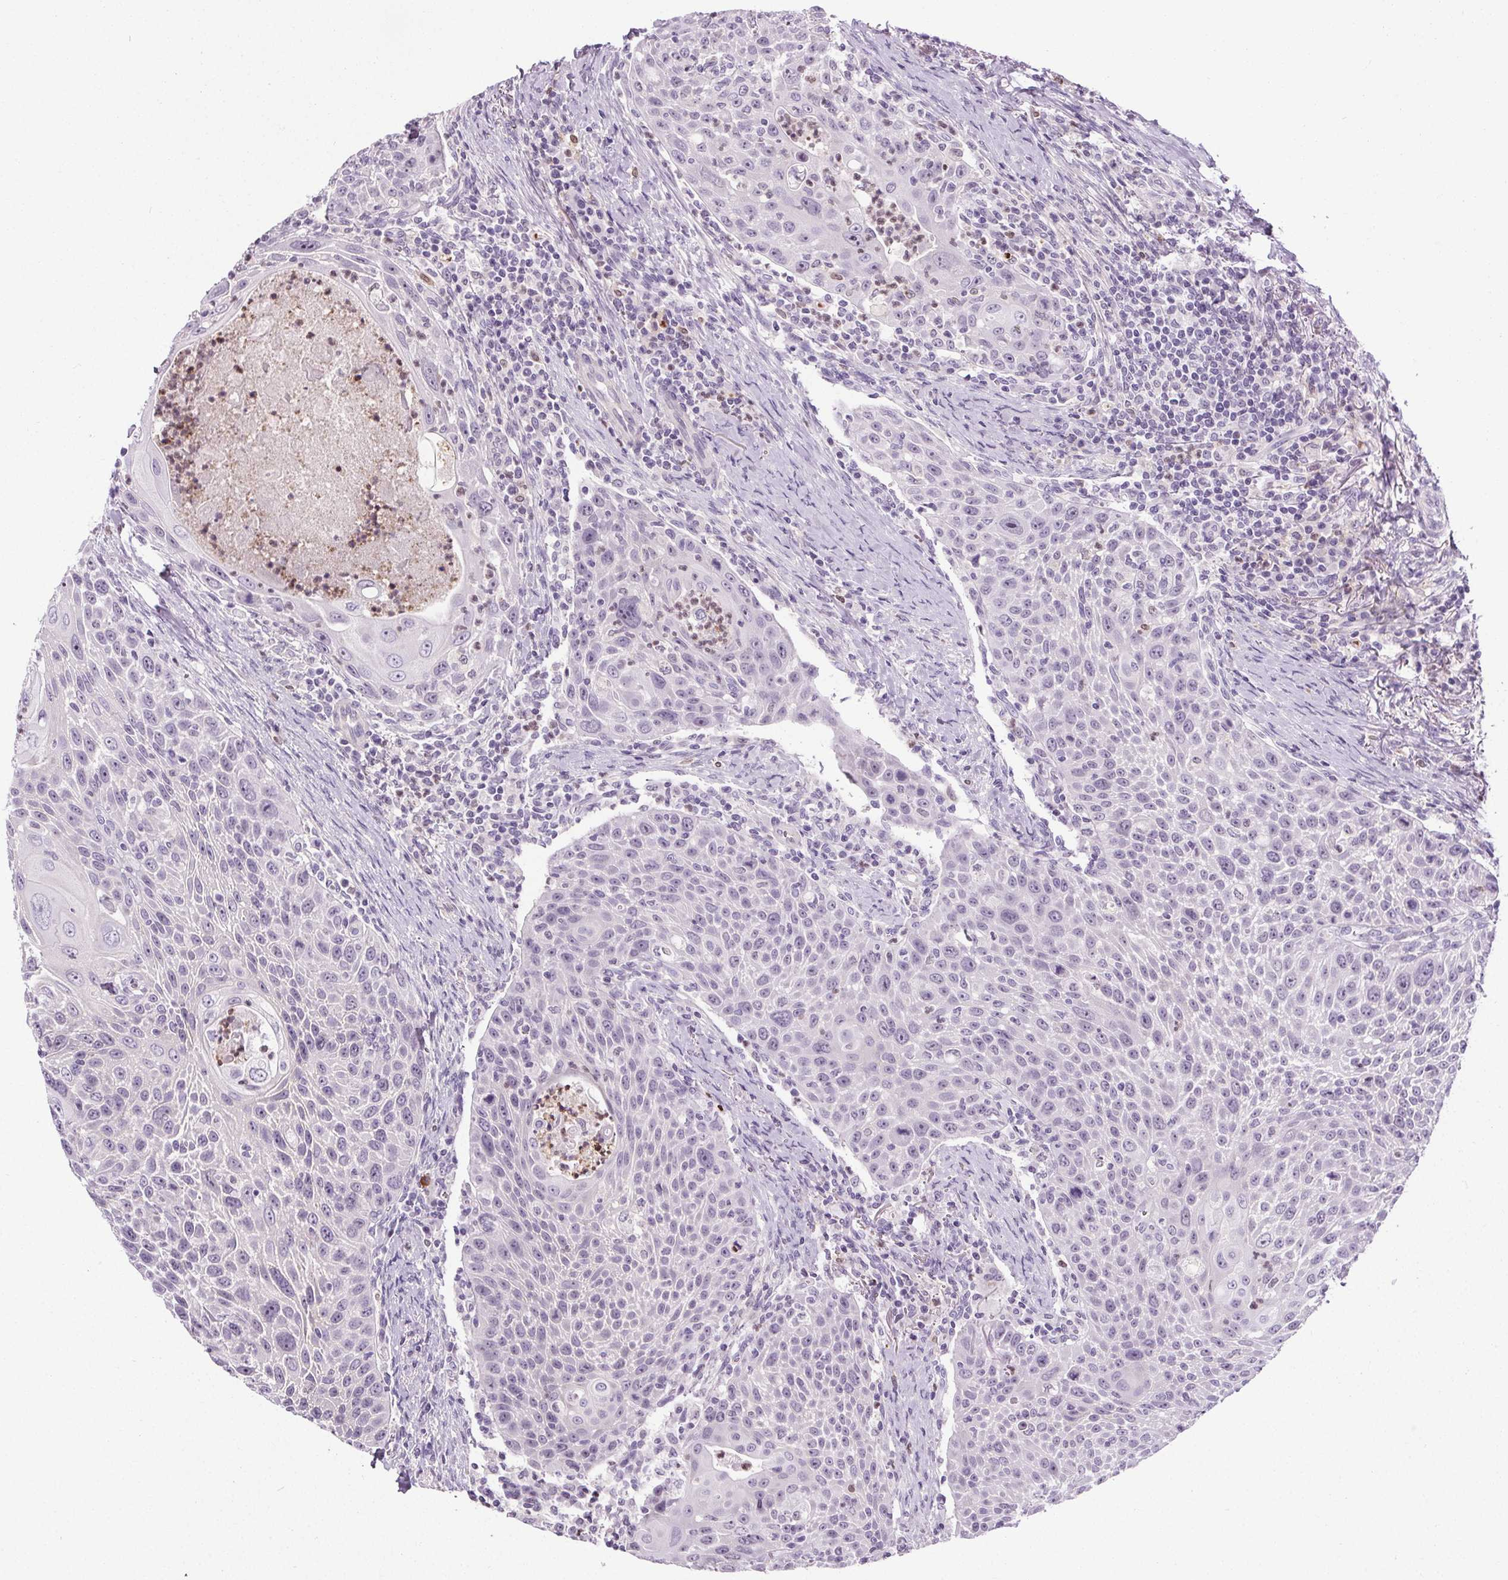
{"staining": {"intensity": "negative", "quantity": "none", "location": "none"}, "tissue": "head and neck cancer", "cell_type": "Tumor cells", "image_type": "cancer", "snomed": [{"axis": "morphology", "description": "Squamous cell carcinoma, NOS"}, {"axis": "topography", "description": "Head-Neck"}], "caption": "Human head and neck cancer (squamous cell carcinoma) stained for a protein using IHC displays no positivity in tumor cells.", "gene": "TMEM240", "patient": {"sex": "male", "age": 69}}